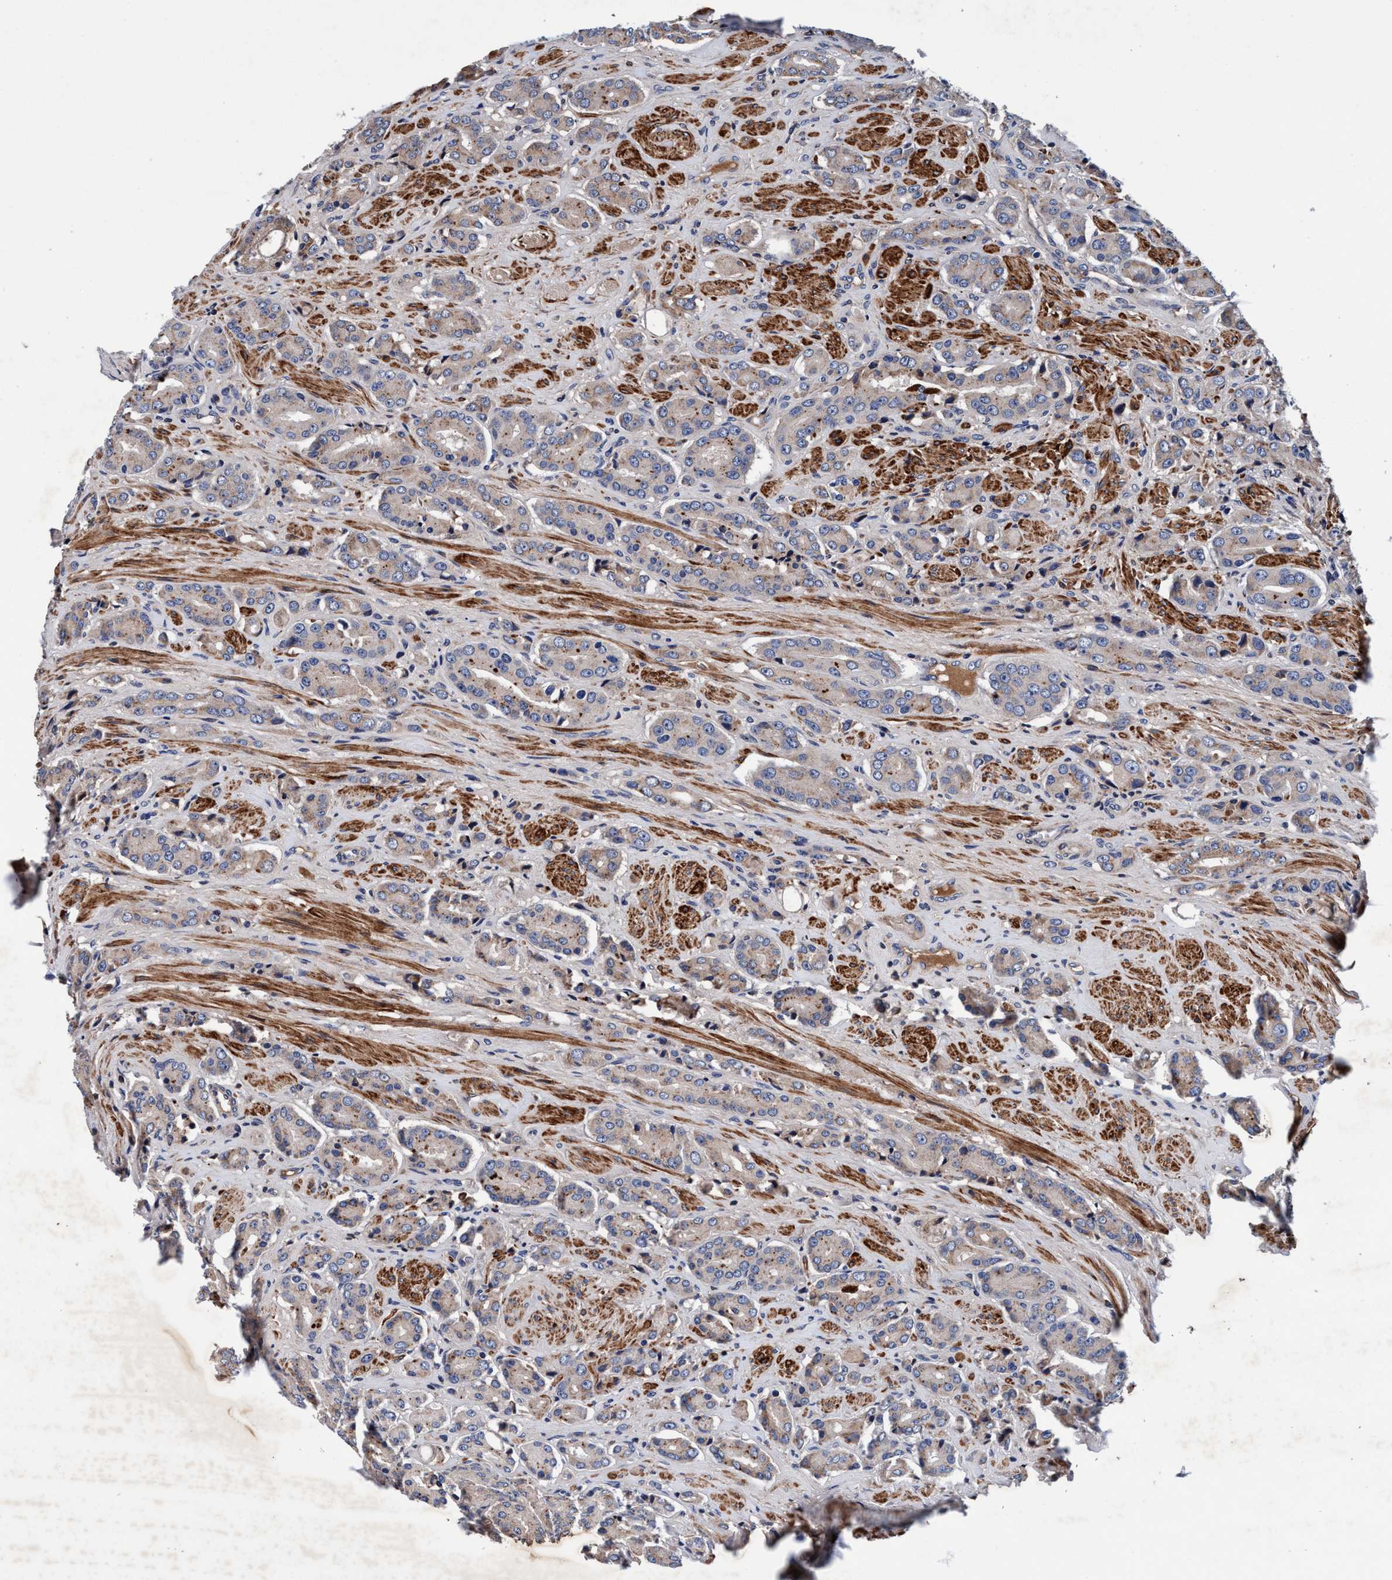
{"staining": {"intensity": "moderate", "quantity": "<25%", "location": "cytoplasmic/membranous"}, "tissue": "prostate cancer", "cell_type": "Tumor cells", "image_type": "cancer", "snomed": [{"axis": "morphology", "description": "Adenocarcinoma, High grade"}, {"axis": "topography", "description": "Prostate"}], "caption": "The immunohistochemical stain highlights moderate cytoplasmic/membranous expression in tumor cells of prostate high-grade adenocarcinoma tissue. The staining was performed using DAB (3,3'-diaminobenzidine) to visualize the protein expression in brown, while the nuclei were stained in blue with hematoxylin (Magnification: 20x).", "gene": "RNF208", "patient": {"sex": "male", "age": 71}}